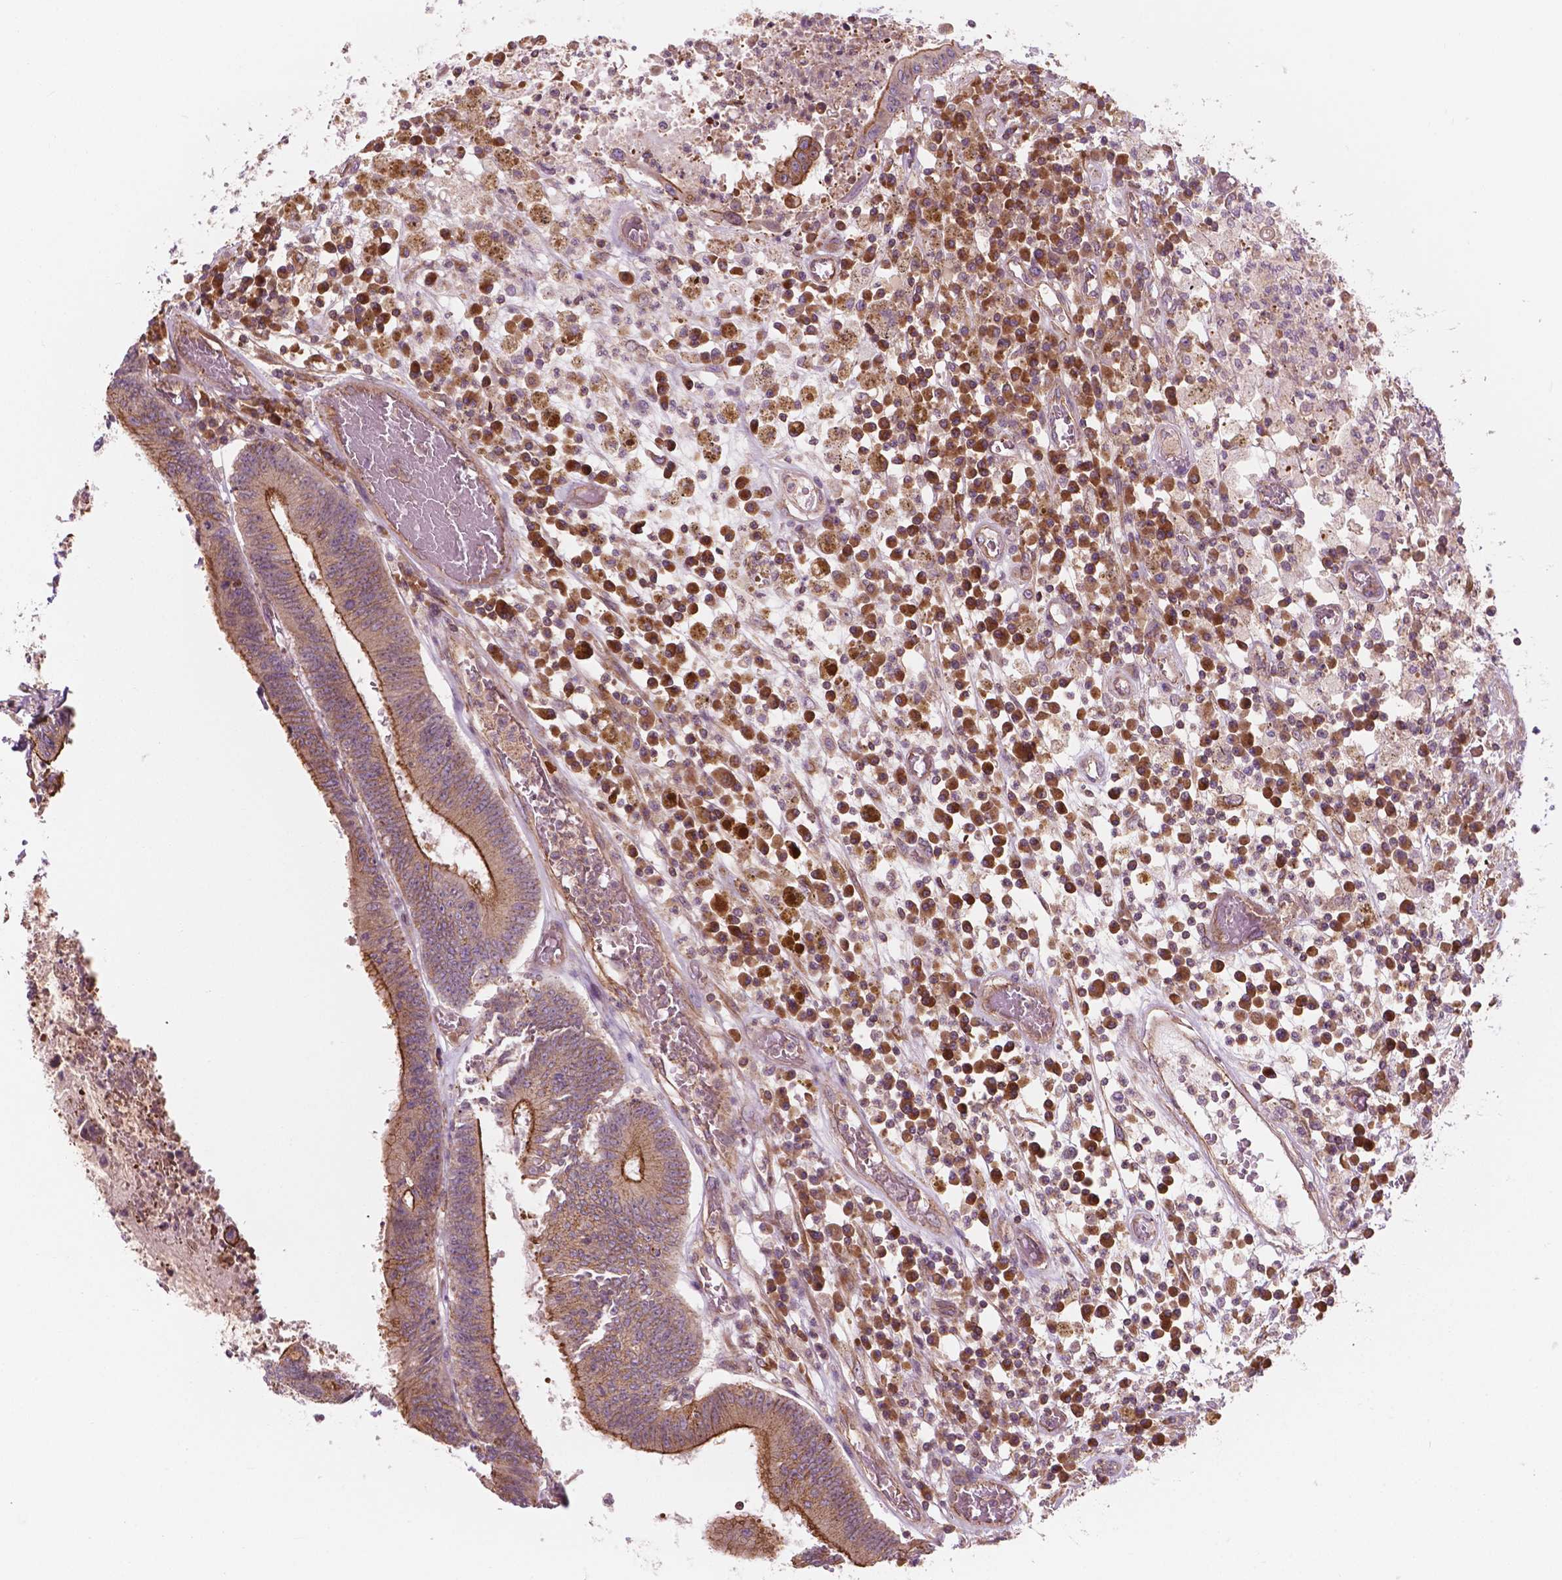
{"staining": {"intensity": "moderate", "quantity": "25%-75%", "location": "cytoplasmic/membranous"}, "tissue": "colorectal cancer", "cell_type": "Tumor cells", "image_type": "cancer", "snomed": [{"axis": "morphology", "description": "Adenocarcinoma, NOS"}, {"axis": "topography", "description": "Rectum"}], "caption": "Immunohistochemistry of adenocarcinoma (colorectal) shows medium levels of moderate cytoplasmic/membranous staining in approximately 25%-75% of tumor cells.", "gene": "SURF4", "patient": {"sex": "male", "age": 54}}